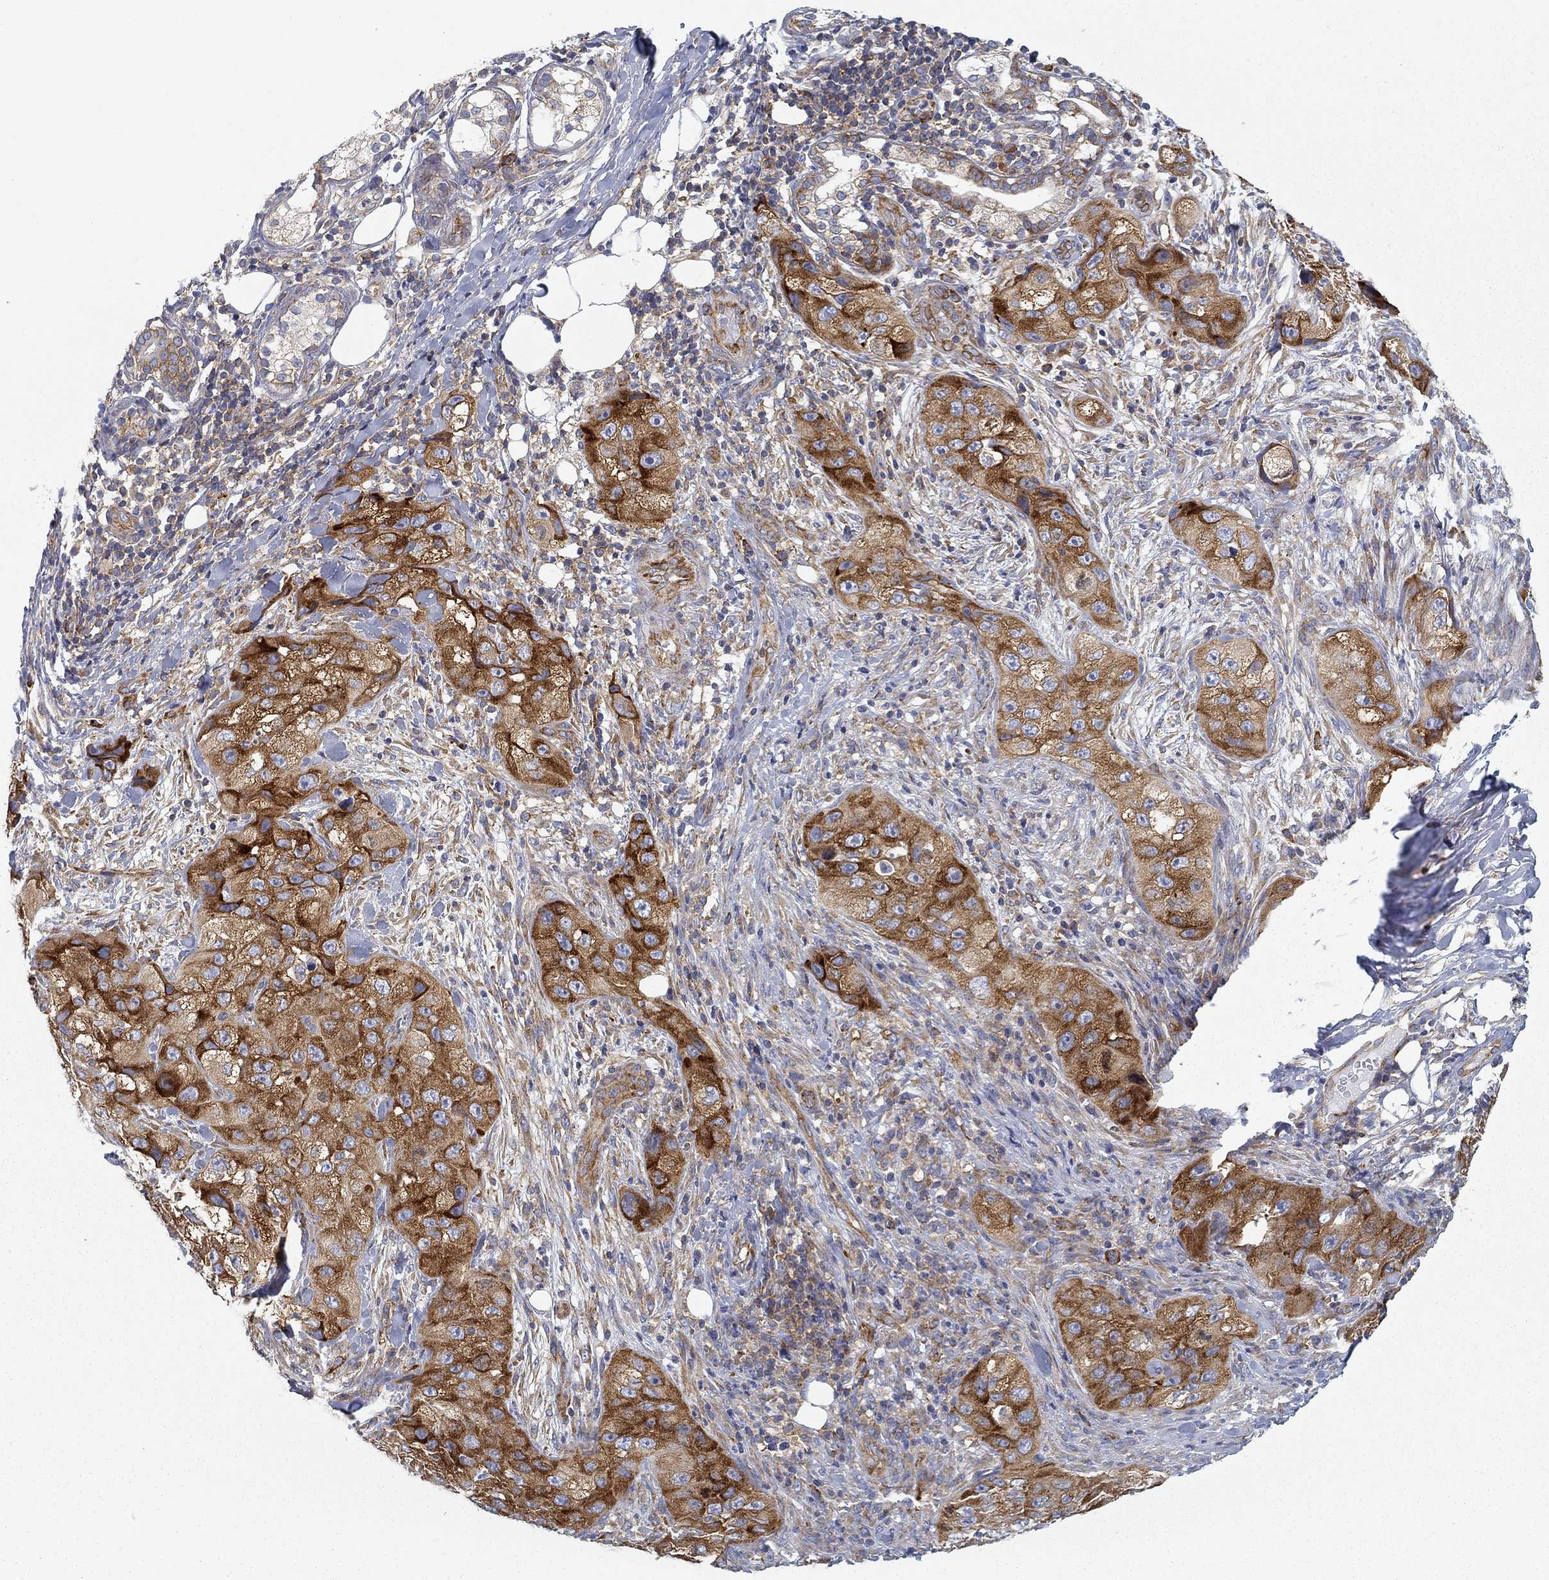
{"staining": {"intensity": "strong", "quantity": ">75%", "location": "cytoplasmic/membranous"}, "tissue": "skin cancer", "cell_type": "Tumor cells", "image_type": "cancer", "snomed": [{"axis": "morphology", "description": "Squamous cell carcinoma, NOS"}, {"axis": "topography", "description": "Skin"}, {"axis": "topography", "description": "Subcutis"}], "caption": "This is a micrograph of IHC staining of skin cancer (squamous cell carcinoma), which shows strong expression in the cytoplasmic/membranous of tumor cells.", "gene": "FXR1", "patient": {"sex": "male", "age": 73}}